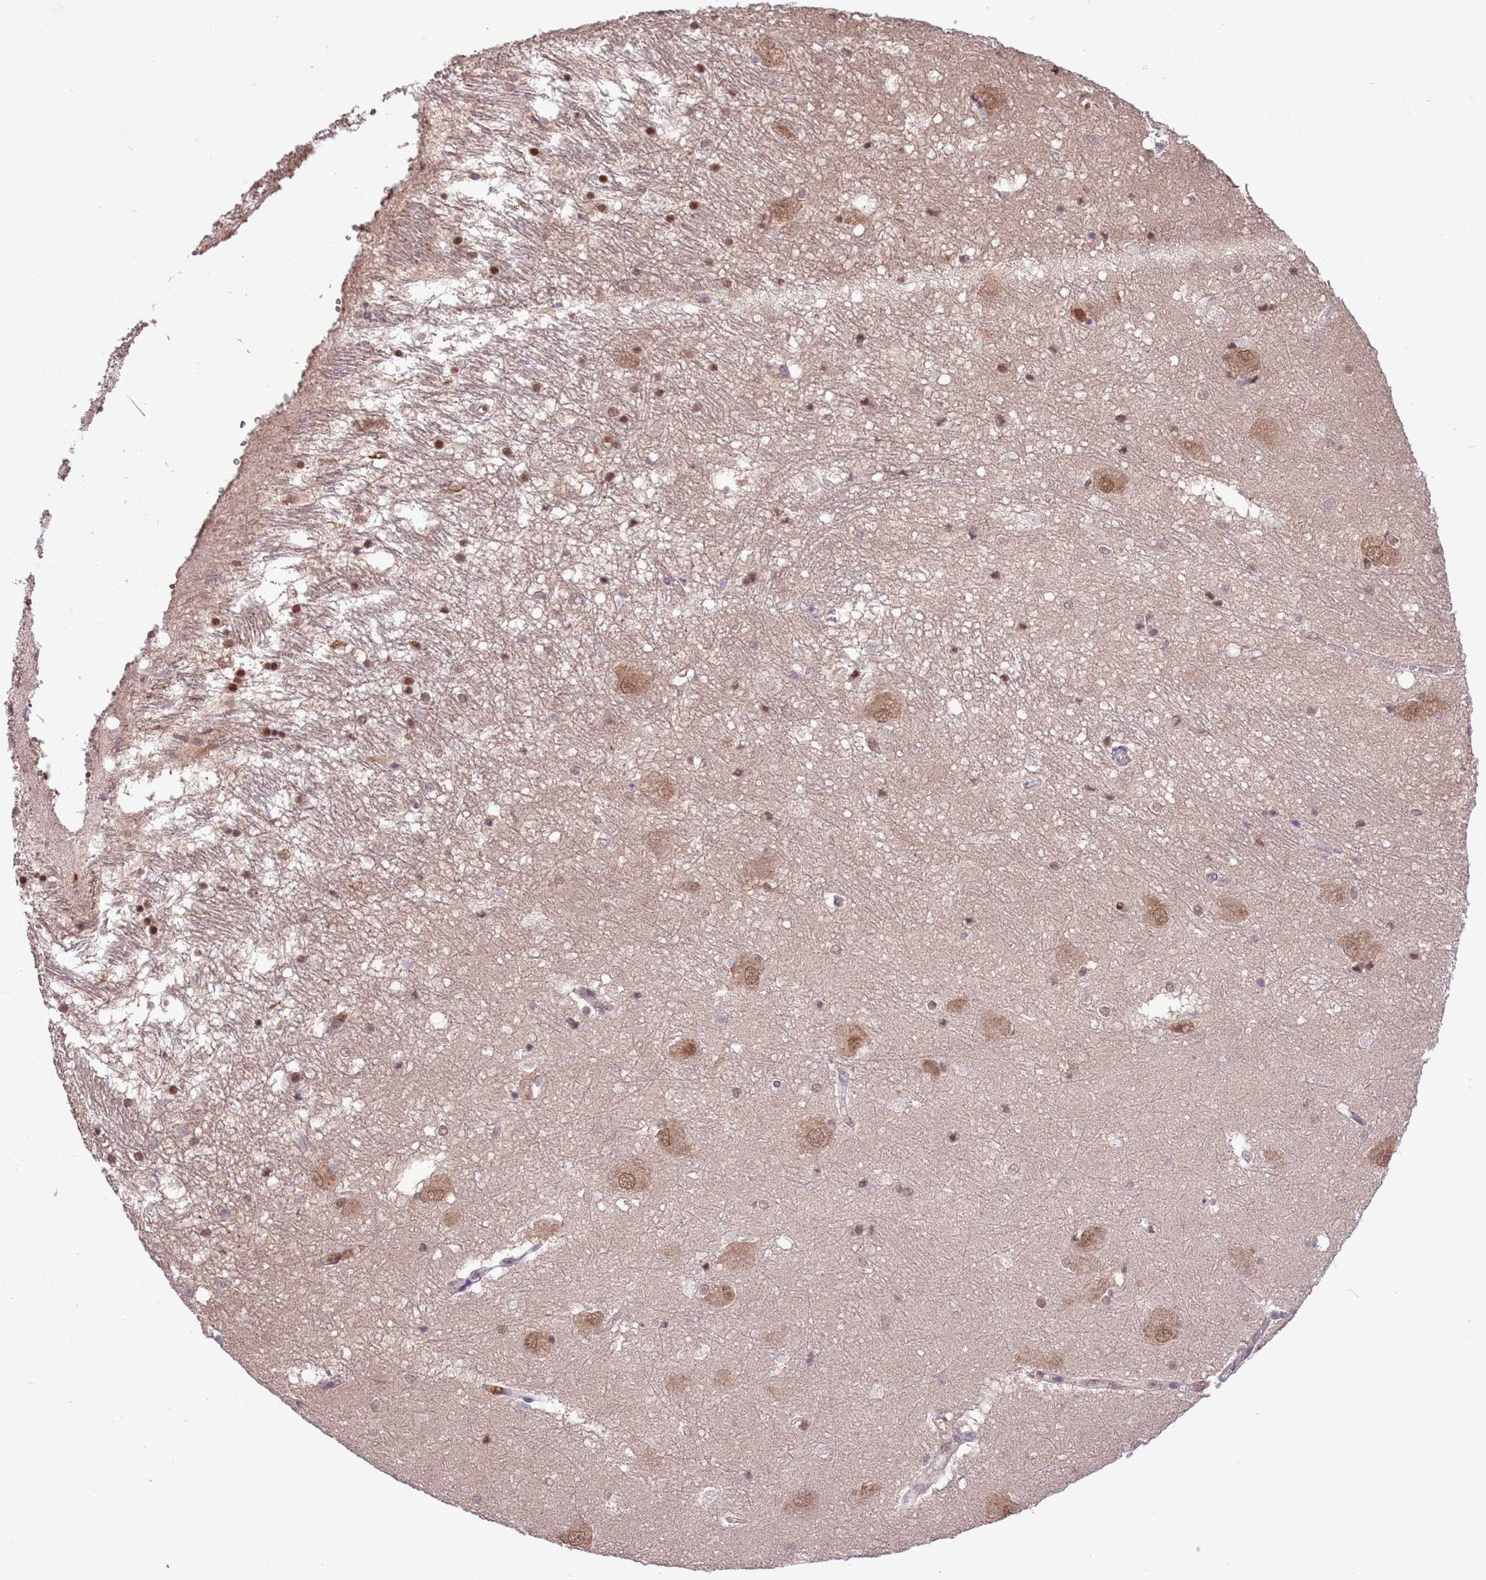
{"staining": {"intensity": "moderate", "quantity": "<25%", "location": "nuclear"}, "tissue": "caudate", "cell_type": "Glial cells", "image_type": "normal", "snomed": [{"axis": "morphology", "description": "Normal tissue, NOS"}, {"axis": "topography", "description": "Lateral ventricle wall"}], "caption": "The histopathology image reveals staining of normal caudate, revealing moderate nuclear protein expression (brown color) within glial cells.", "gene": "AMIGO1", "patient": {"sex": "male", "age": 37}}